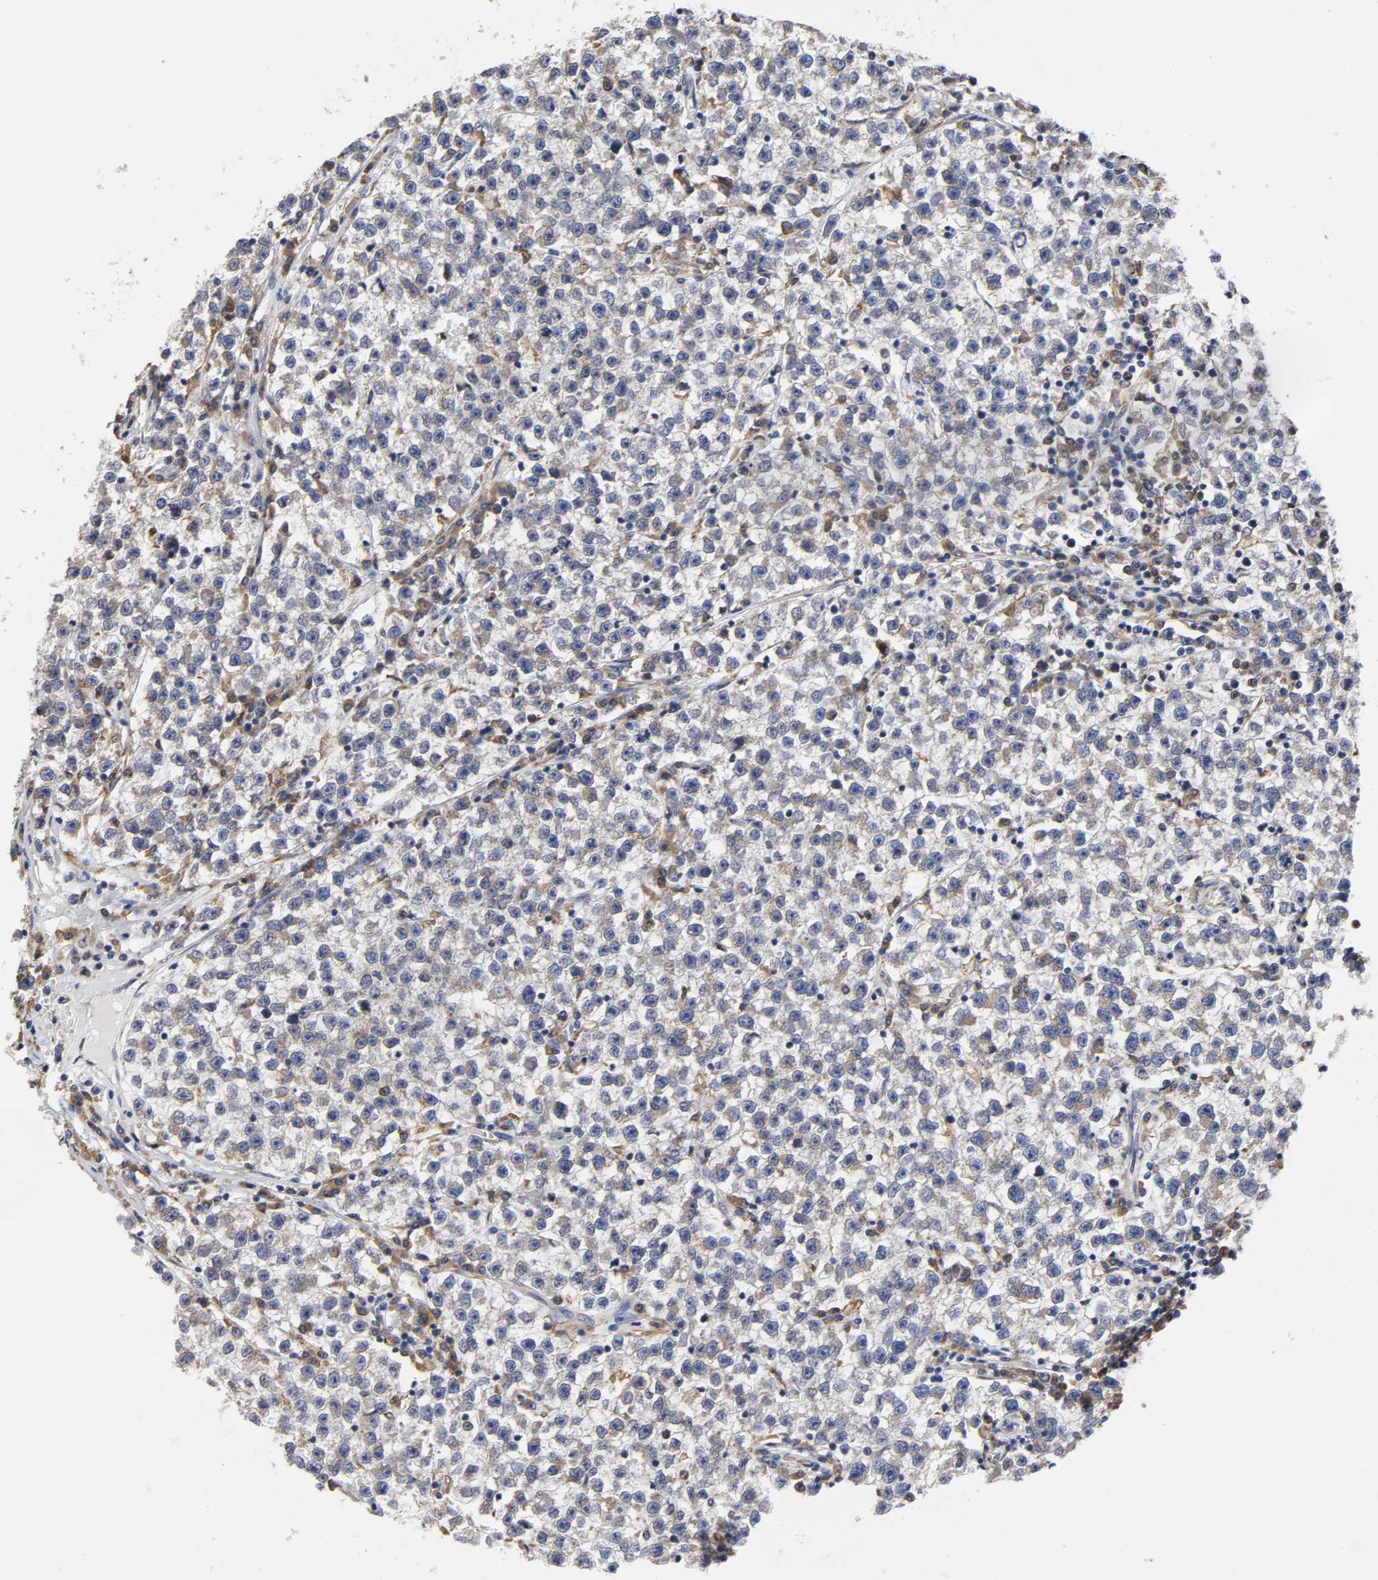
{"staining": {"intensity": "weak", "quantity": "25%-75%", "location": "cytoplasmic/membranous"}, "tissue": "testis cancer", "cell_type": "Tumor cells", "image_type": "cancer", "snomed": [{"axis": "morphology", "description": "Seminoma, NOS"}, {"axis": "topography", "description": "Testis"}], "caption": "IHC photomicrograph of testis cancer (seminoma) stained for a protein (brown), which displays low levels of weak cytoplasmic/membranous expression in approximately 25%-75% of tumor cells.", "gene": "HCK", "patient": {"sex": "male", "age": 22}}